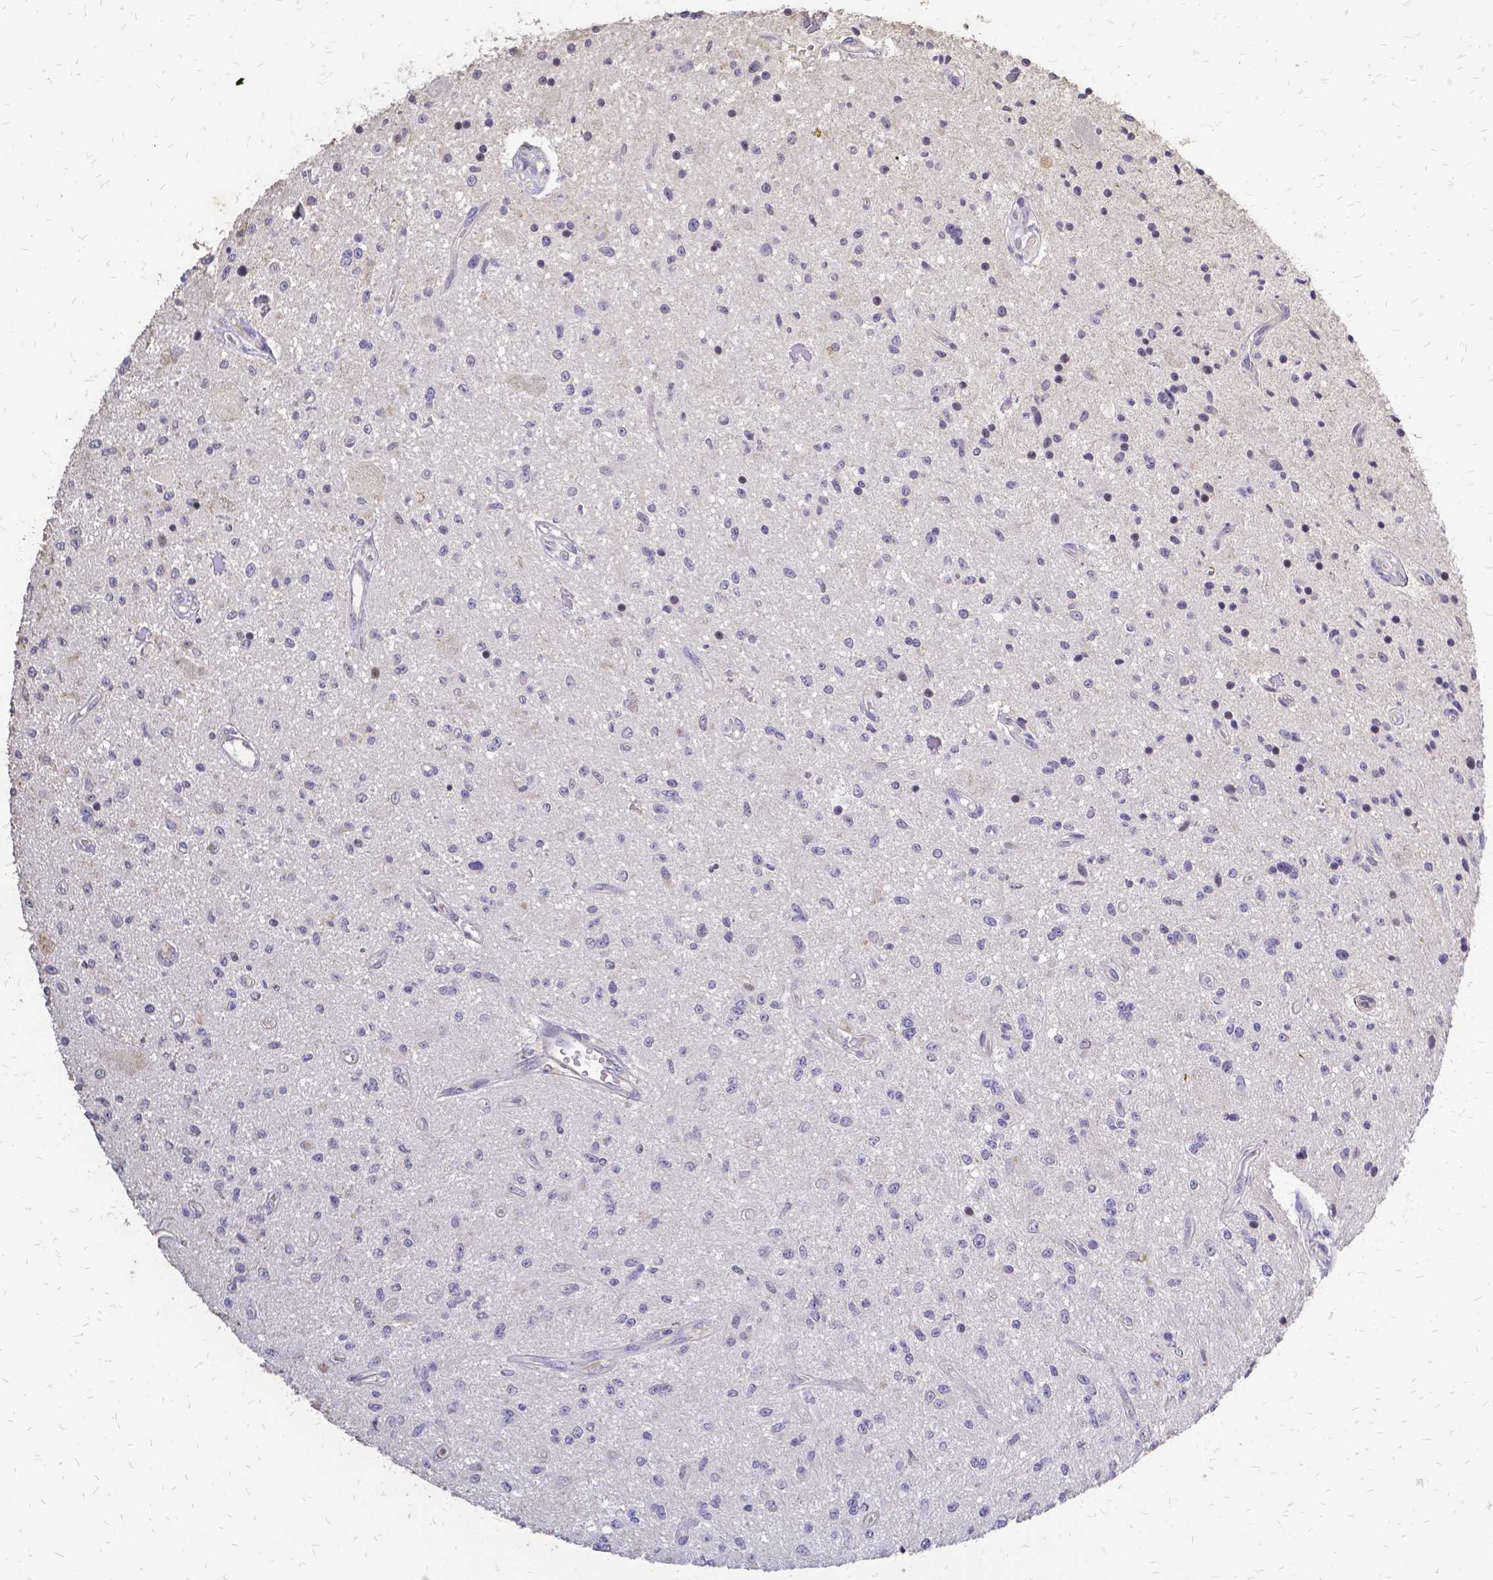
{"staining": {"intensity": "negative", "quantity": "none", "location": "none"}, "tissue": "glioma", "cell_type": "Tumor cells", "image_type": "cancer", "snomed": [{"axis": "morphology", "description": "Glioma, malignant, Low grade"}, {"axis": "topography", "description": "Cerebellum"}], "caption": "Tumor cells show no significant staining in glioma.", "gene": "CIB1", "patient": {"sex": "female", "age": 14}}